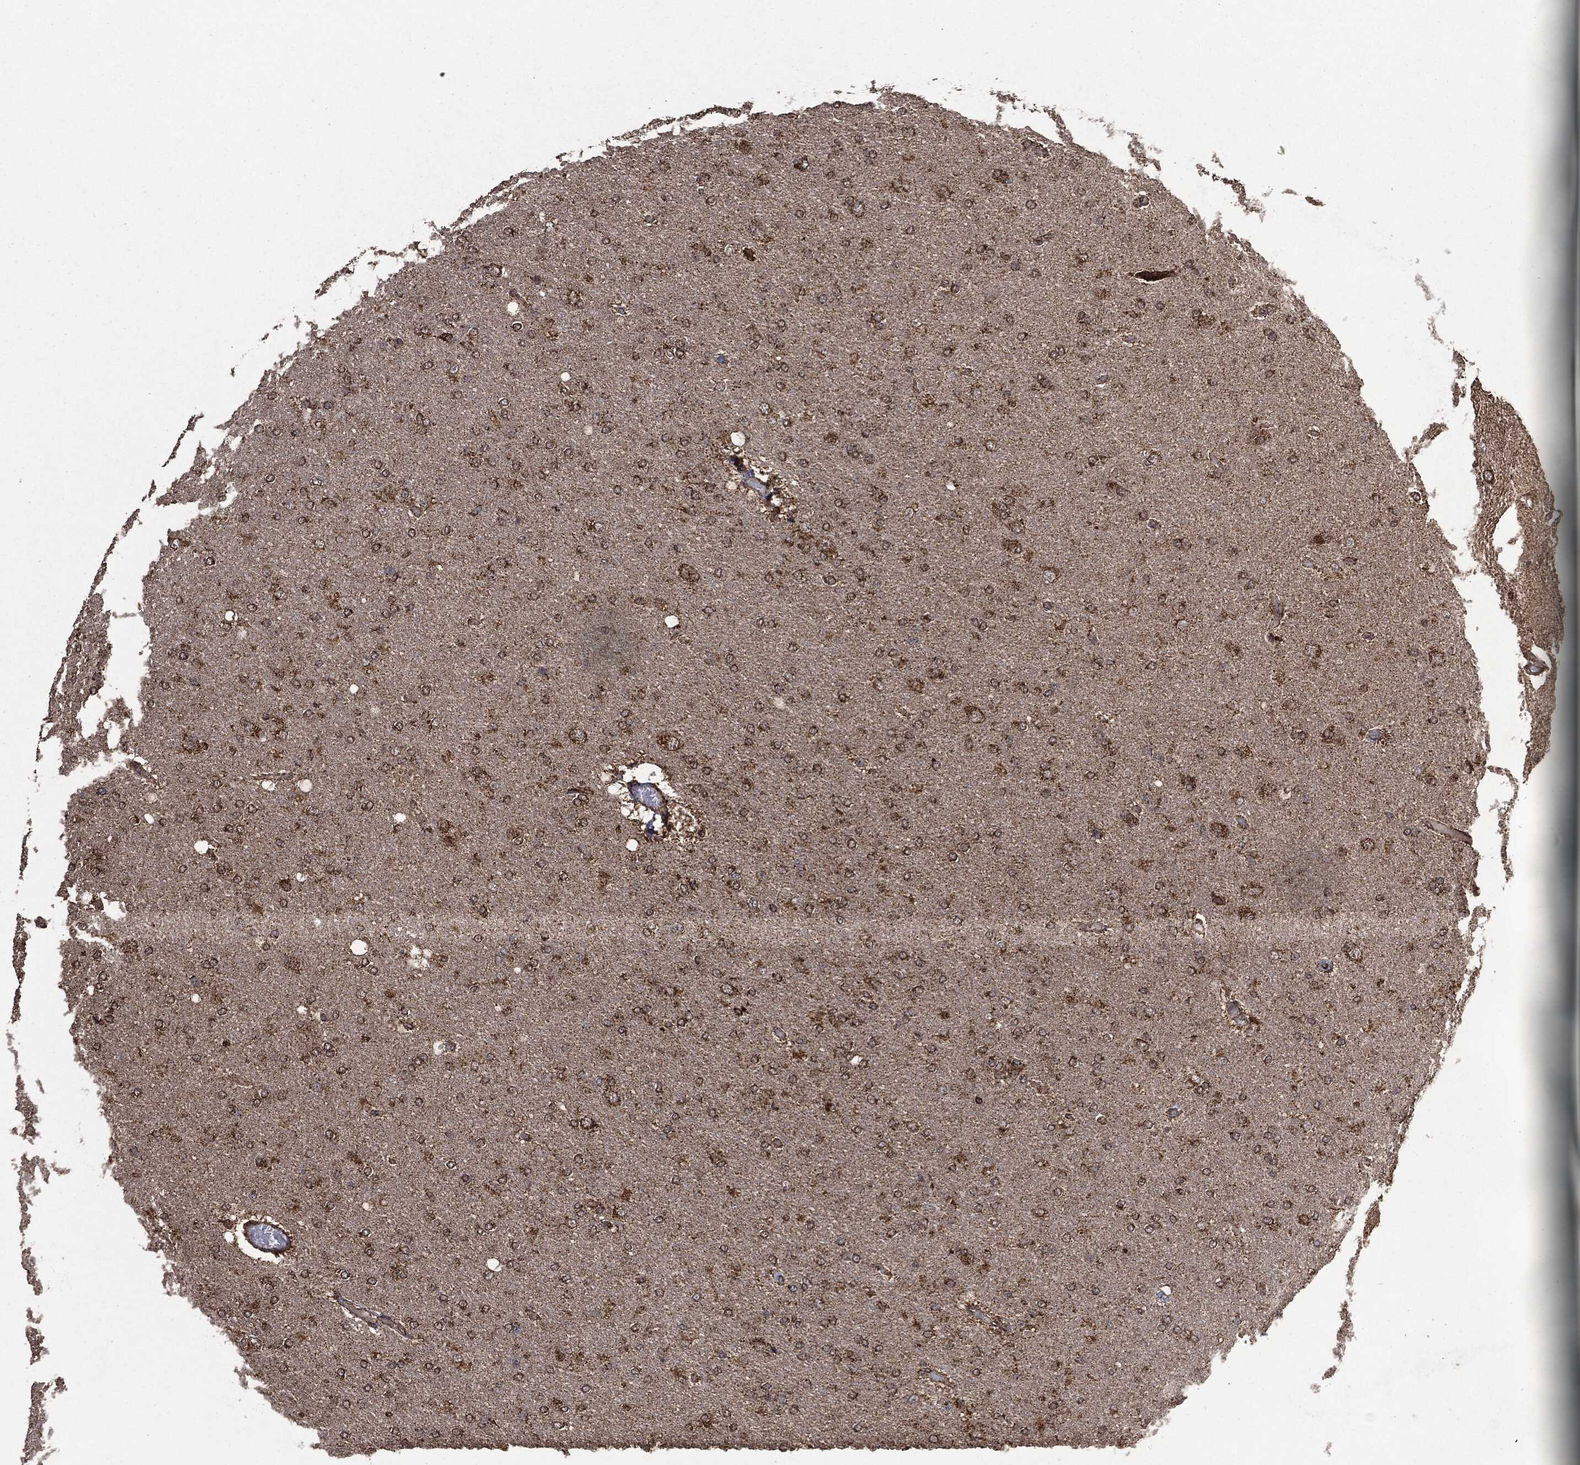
{"staining": {"intensity": "strong", "quantity": ">75%", "location": "cytoplasmic/membranous"}, "tissue": "glioma", "cell_type": "Tumor cells", "image_type": "cancer", "snomed": [{"axis": "morphology", "description": "Glioma, malignant, High grade"}, {"axis": "topography", "description": "Cerebral cortex"}], "caption": "This is a micrograph of immunohistochemistry (IHC) staining of glioma, which shows strong positivity in the cytoplasmic/membranous of tumor cells.", "gene": "LIG3", "patient": {"sex": "male", "age": 70}}